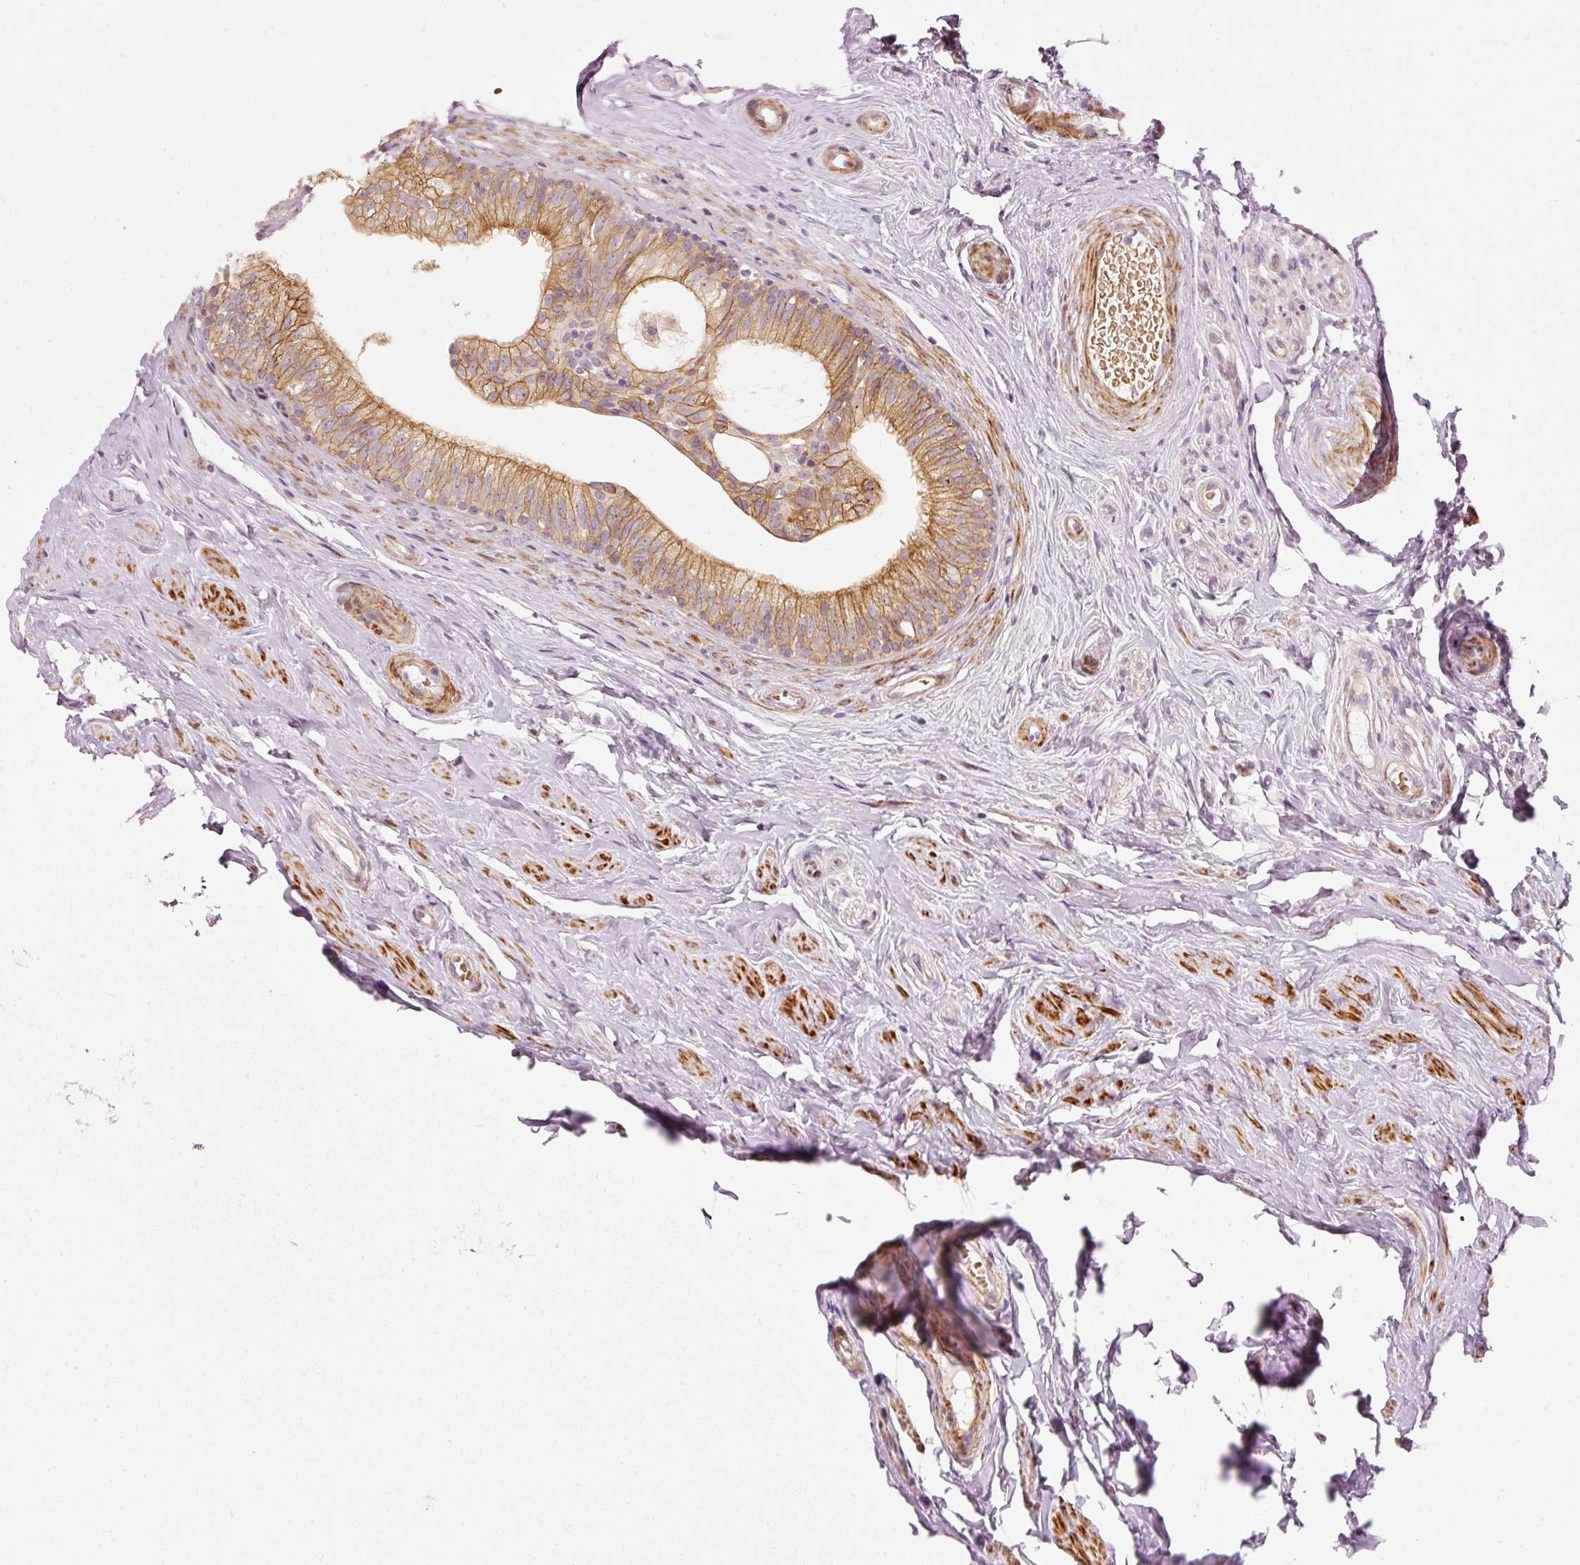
{"staining": {"intensity": "moderate", "quantity": ">75%", "location": "cytoplasmic/membranous"}, "tissue": "epididymis", "cell_type": "Glandular cells", "image_type": "normal", "snomed": [{"axis": "morphology", "description": "Normal tissue, NOS"}, {"axis": "morphology", "description": "Seminoma, NOS"}, {"axis": "topography", "description": "Testis"}, {"axis": "topography", "description": "Epididymis"}], "caption": "Immunohistochemical staining of unremarkable human epididymis shows medium levels of moderate cytoplasmic/membranous positivity in about >75% of glandular cells.", "gene": "KCNQ1", "patient": {"sex": "male", "age": 45}}